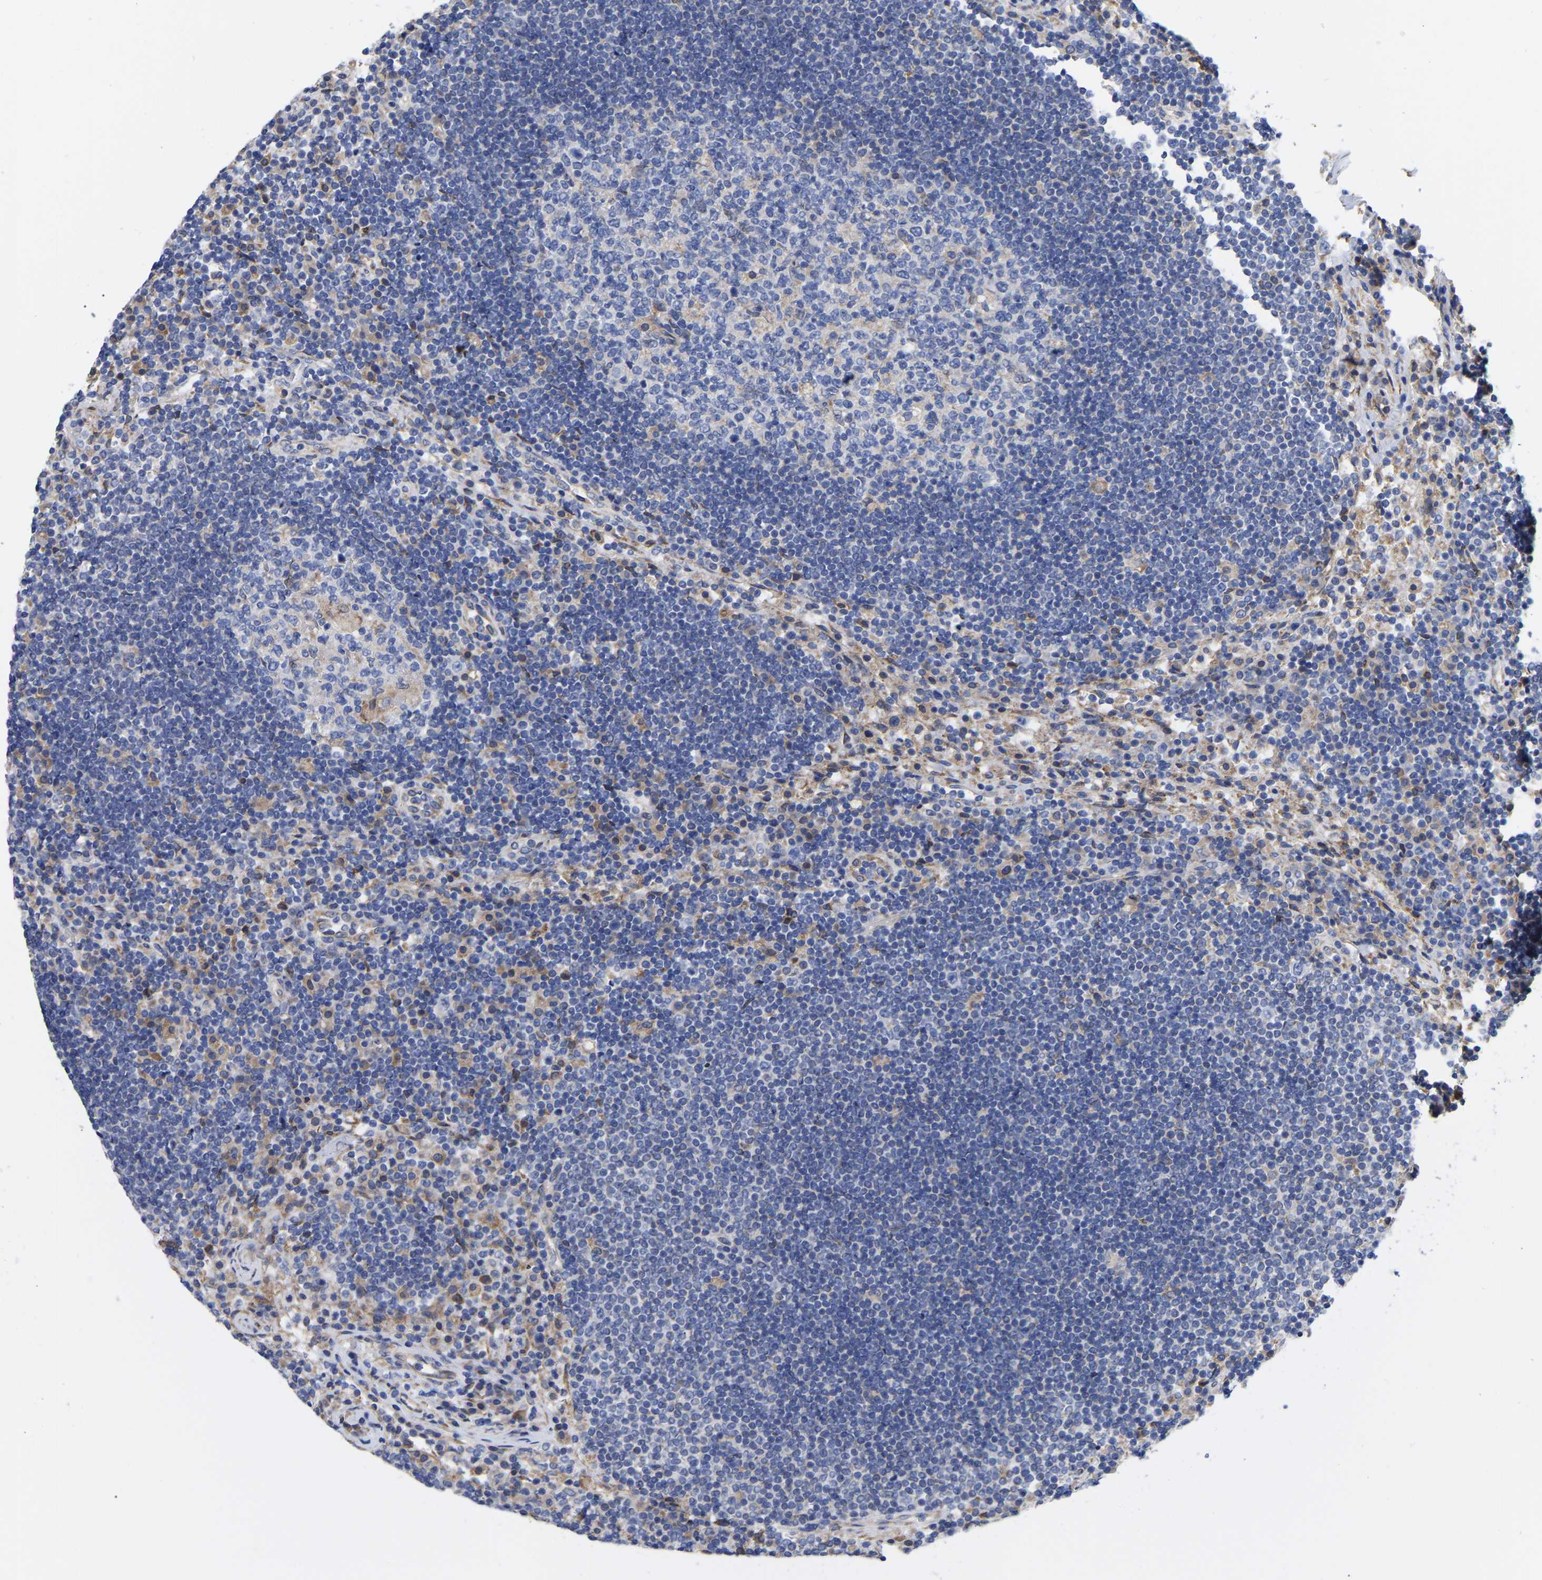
{"staining": {"intensity": "negative", "quantity": "none", "location": "none"}, "tissue": "lymph node", "cell_type": "Germinal center cells", "image_type": "normal", "snomed": [{"axis": "morphology", "description": "Normal tissue, NOS"}, {"axis": "topography", "description": "Lymph node"}], "caption": "A micrograph of human lymph node is negative for staining in germinal center cells.", "gene": "CFAP298", "patient": {"sex": "female", "age": 53}}